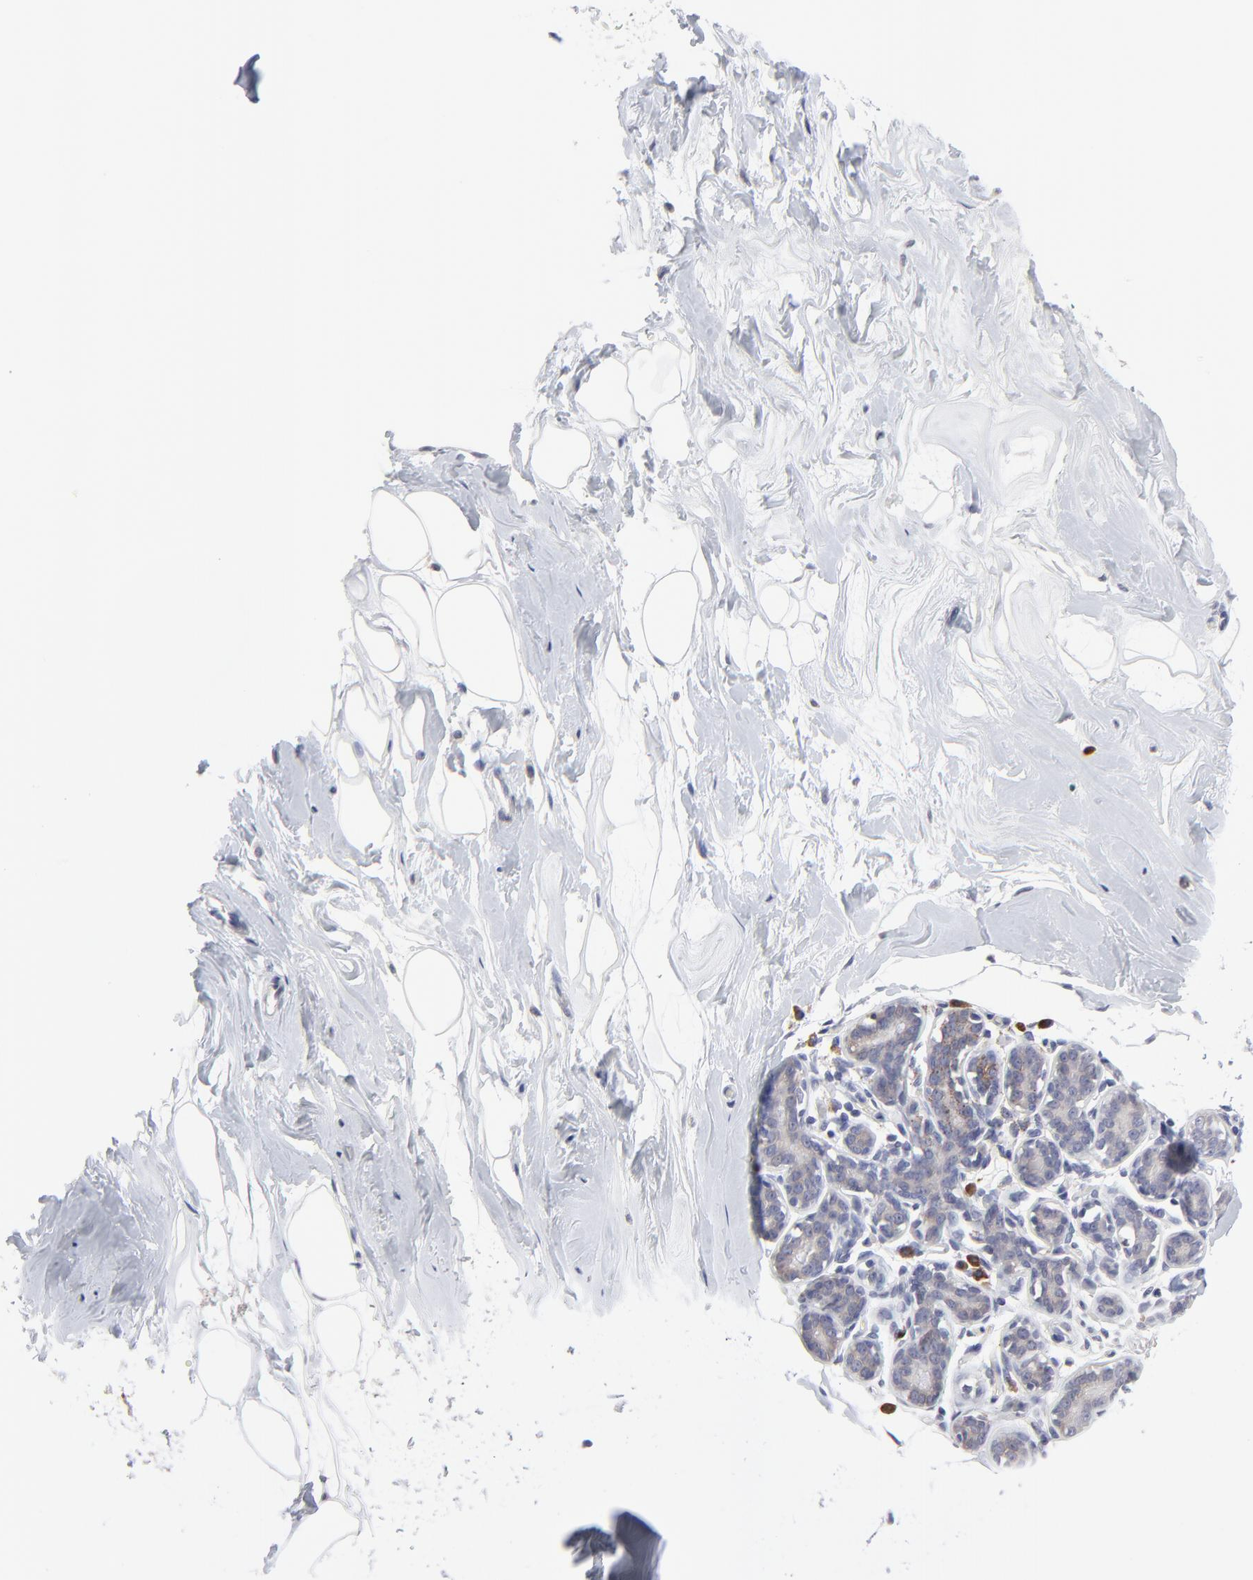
{"staining": {"intensity": "negative", "quantity": "none", "location": "none"}, "tissue": "breast", "cell_type": "Adipocytes", "image_type": "normal", "snomed": [{"axis": "morphology", "description": "Normal tissue, NOS"}, {"axis": "morphology", "description": "Fibrosis, NOS"}, {"axis": "topography", "description": "Breast"}], "caption": "There is no significant staining in adipocytes of breast. The staining was performed using DAB to visualize the protein expression in brown, while the nuclei were stained in blue with hematoxylin (Magnification: 20x).", "gene": "TRIM22", "patient": {"sex": "female", "age": 39}}